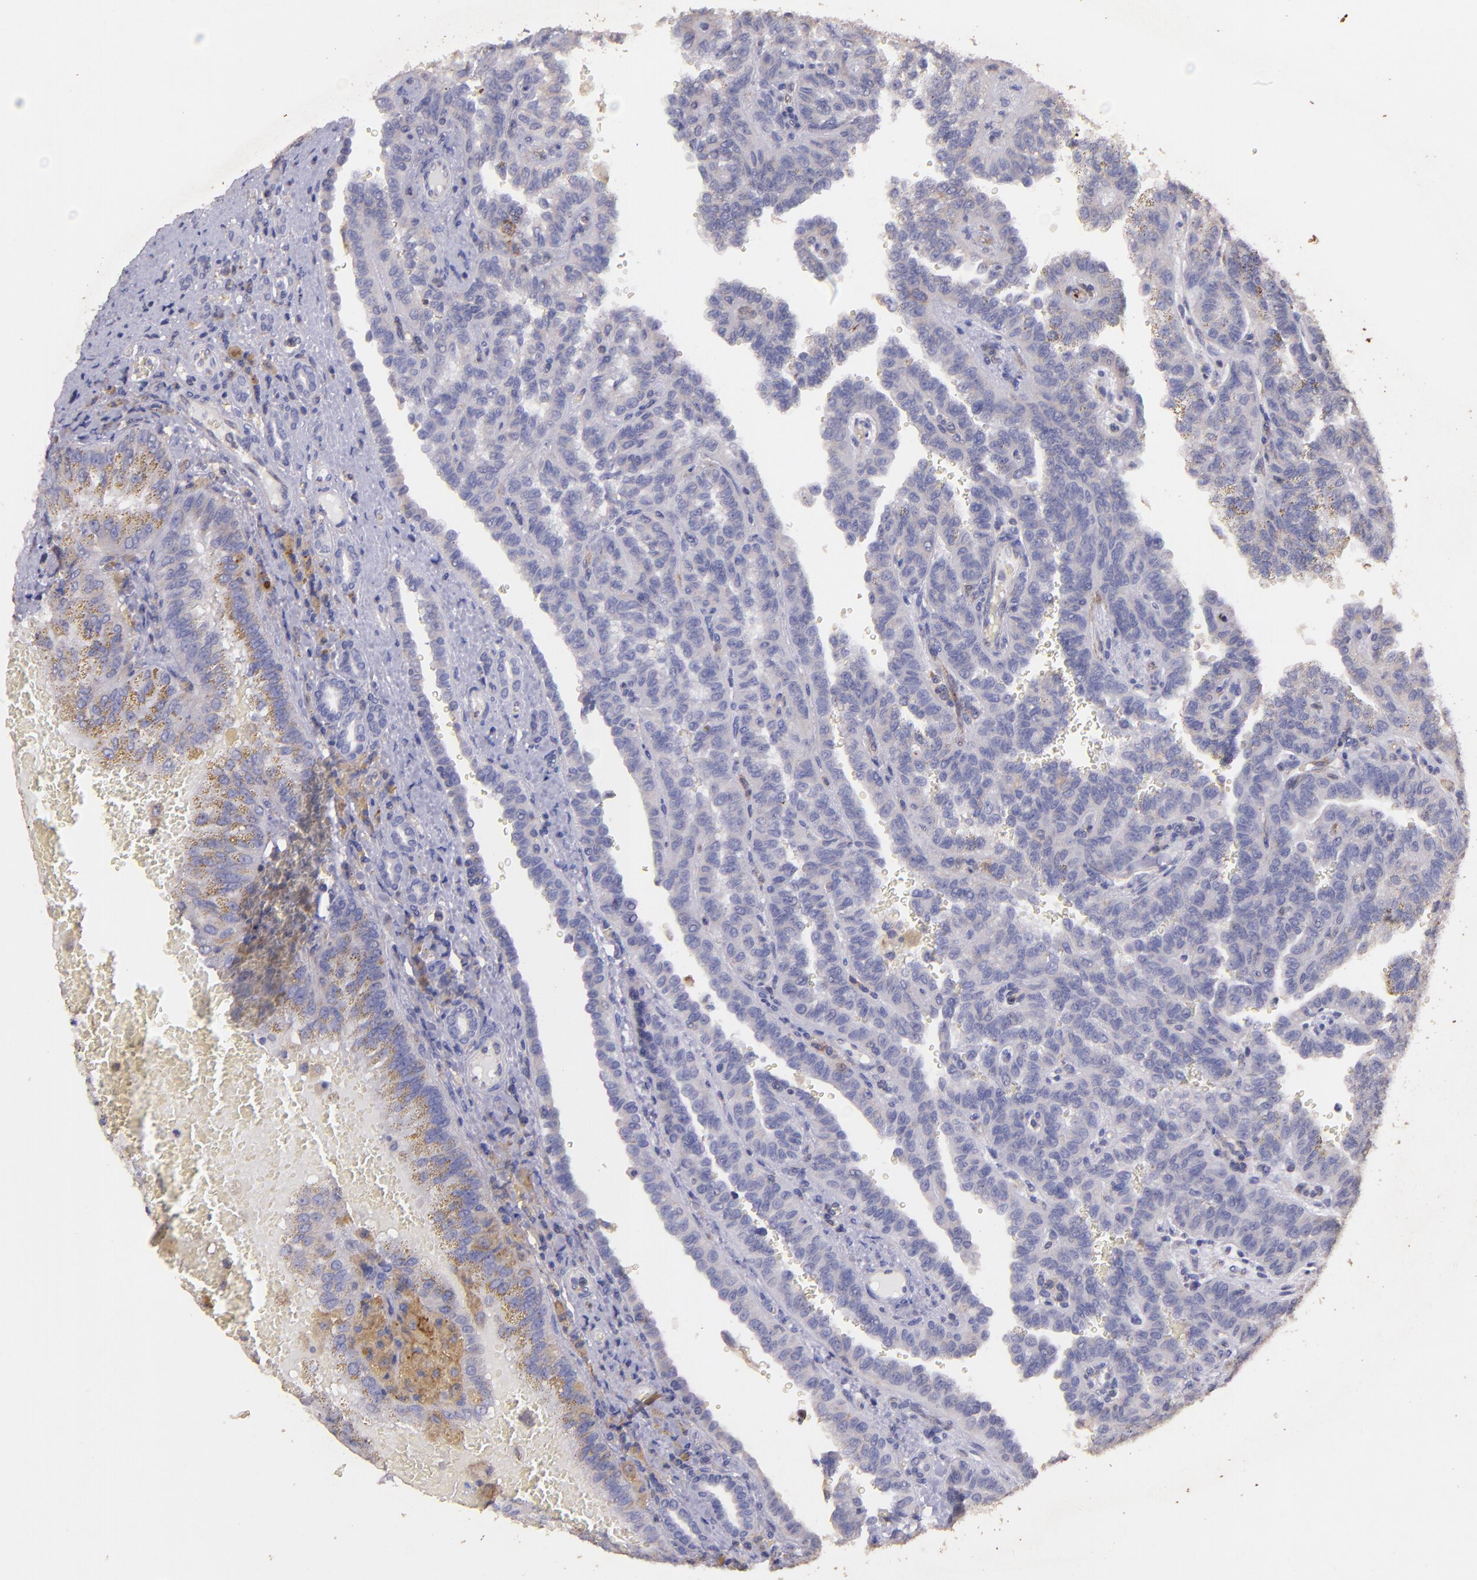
{"staining": {"intensity": "negative", "quantity": "none", "location": "none"}, "tissue": "renal cancer", "cell_type": "Tumor cells", "image_type": "cancer", "snomed": [{"axis": "morphology", "description": "Inflammation, NOS"}, {"axis": "morphology", "description": "Adenocarcinoma, NOS"}, {"axis": "topography", "description": "Kidney"}], "caption": "A photomicrograph of renal cancer stained for a protein shows no brown staining in tumor cells.", "gene": "RET", "patient": {"sex": "male", "age": 68}}